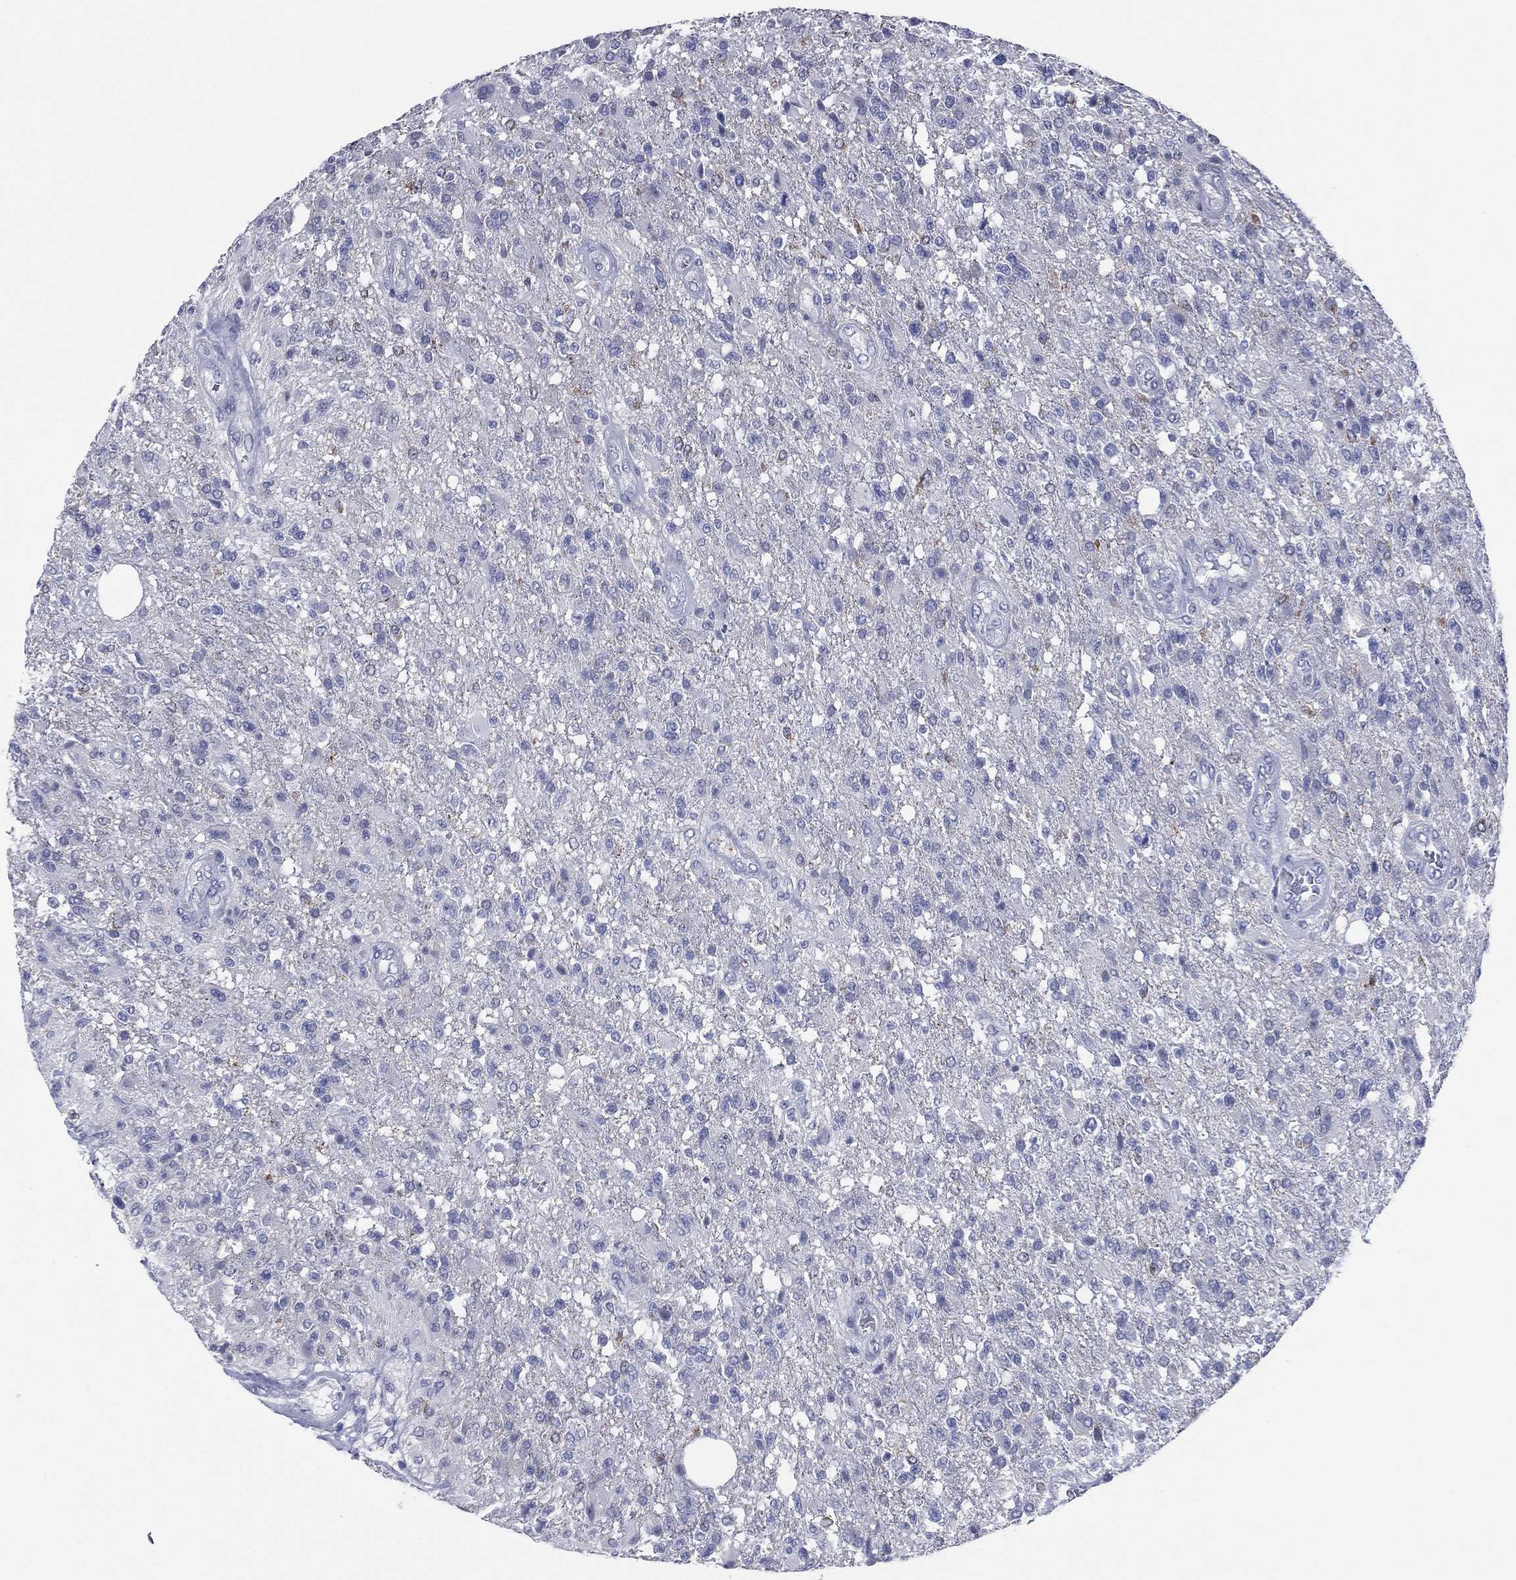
{"staining": {"intensity": "negative", "quantity": "none", "location": "none"}, "tissue": "glioma", "cell_type": "Tumor cells", "image_type": "cancer", "snomed": [{"axis": "morphology", "description": "Glioma, malignant, High grade"}, {"axis": "topography", "description": "Brain"}], "caption": "Protein analysis of glioma reveals no significant staining in tumor cells.", "gene": "AKAP3", "patient": {"sex": "male", "age": 56}}